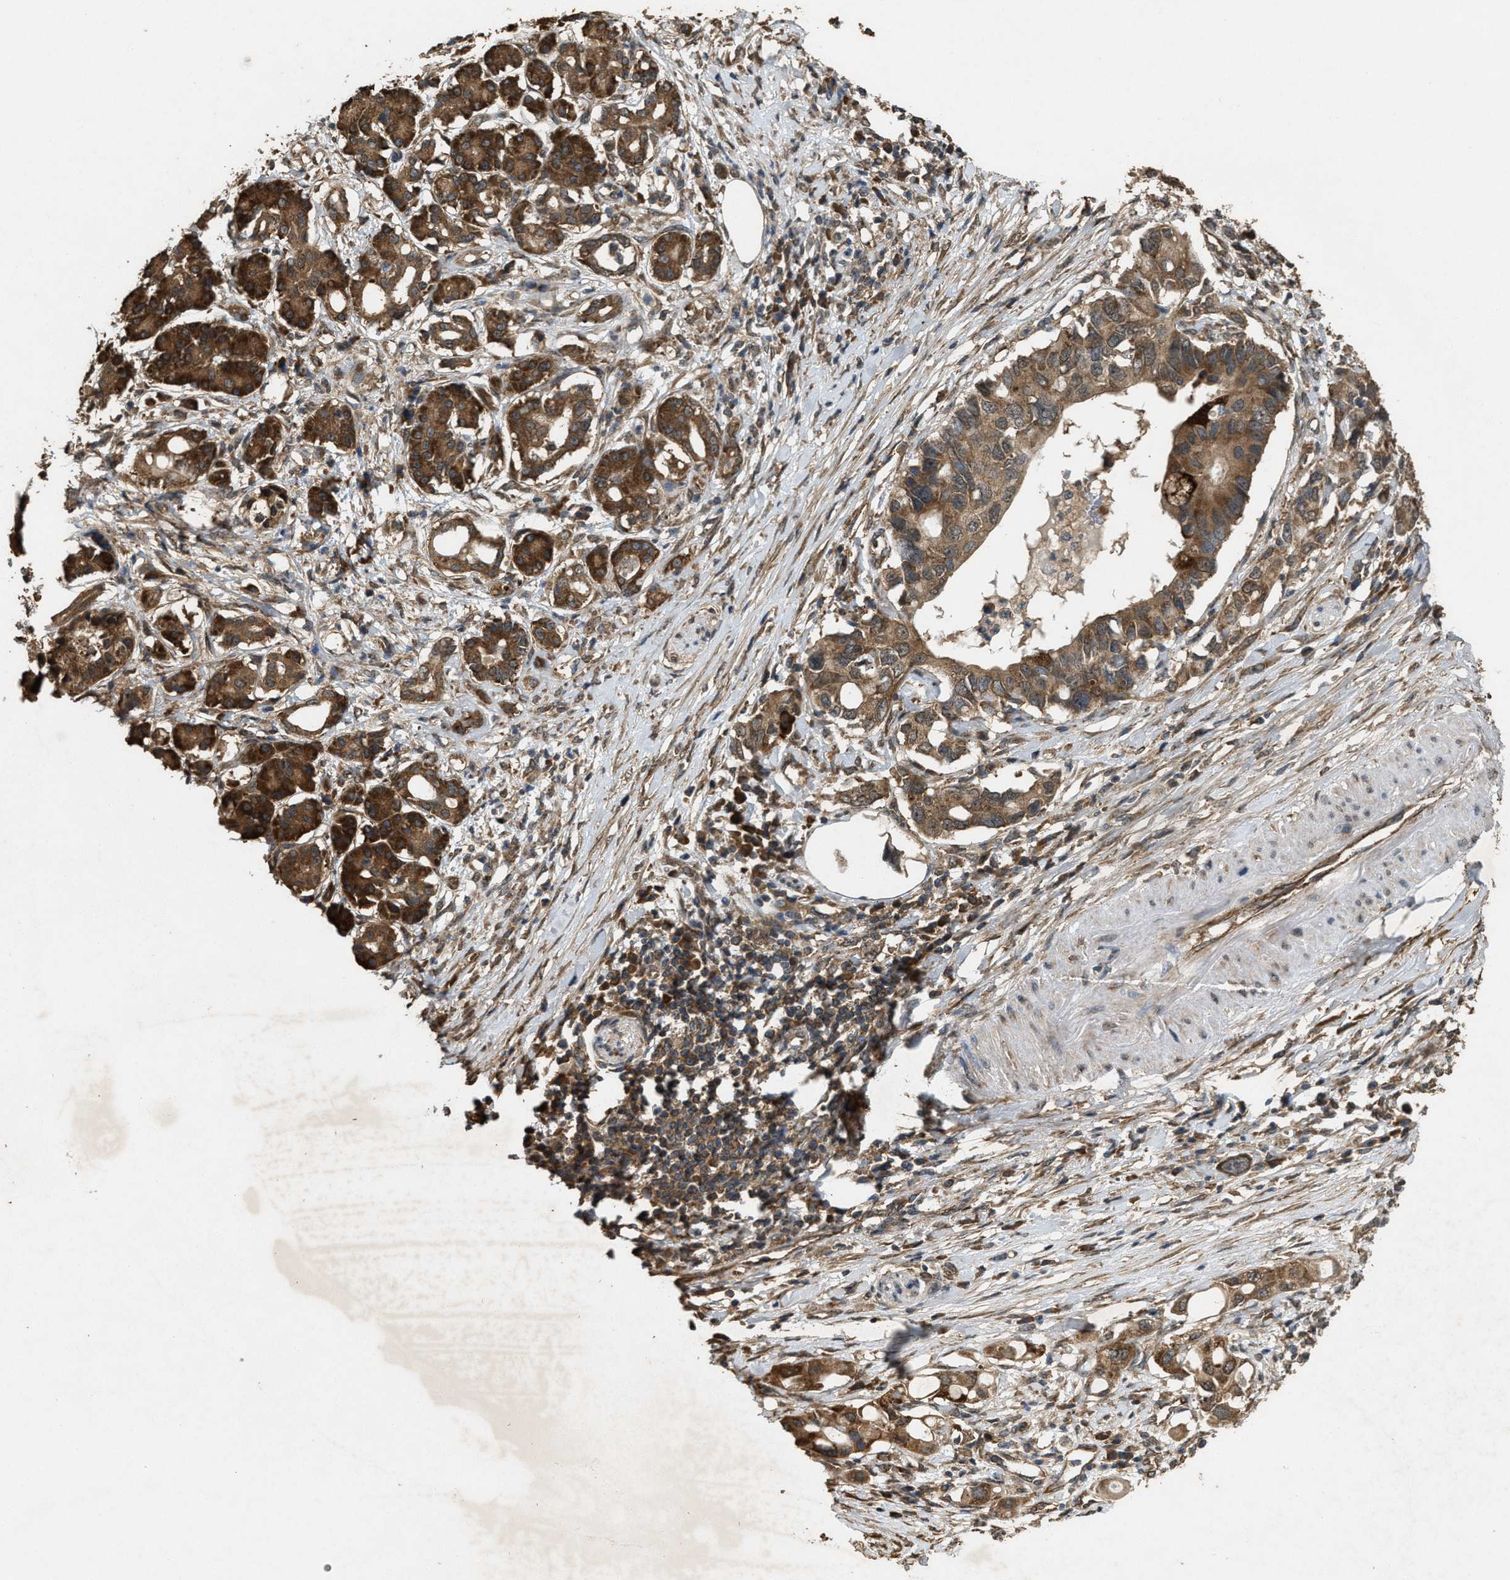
{"staining": {"intensity": "moderate", "quantity": ">75%", "location": "cytoplasmic/membranous"}, "tissue": "pancreatic cancer", "cell_type": "Tumor cells", "image_type": "cancer", "snomed": [{"axis": "morphology", "description": "Adenocarcinoma, NOS"}, {"axis": "topography", "description": "Pancreas"}], "caption": "Moderate cytoplasmic/membranous protein staining is seen in approximately >75% of tumor cells in pancreatic cancer (adenocarcinoma).", "gene": "ARHGEF5", "patient": {"sex": "female", "age": 56}}